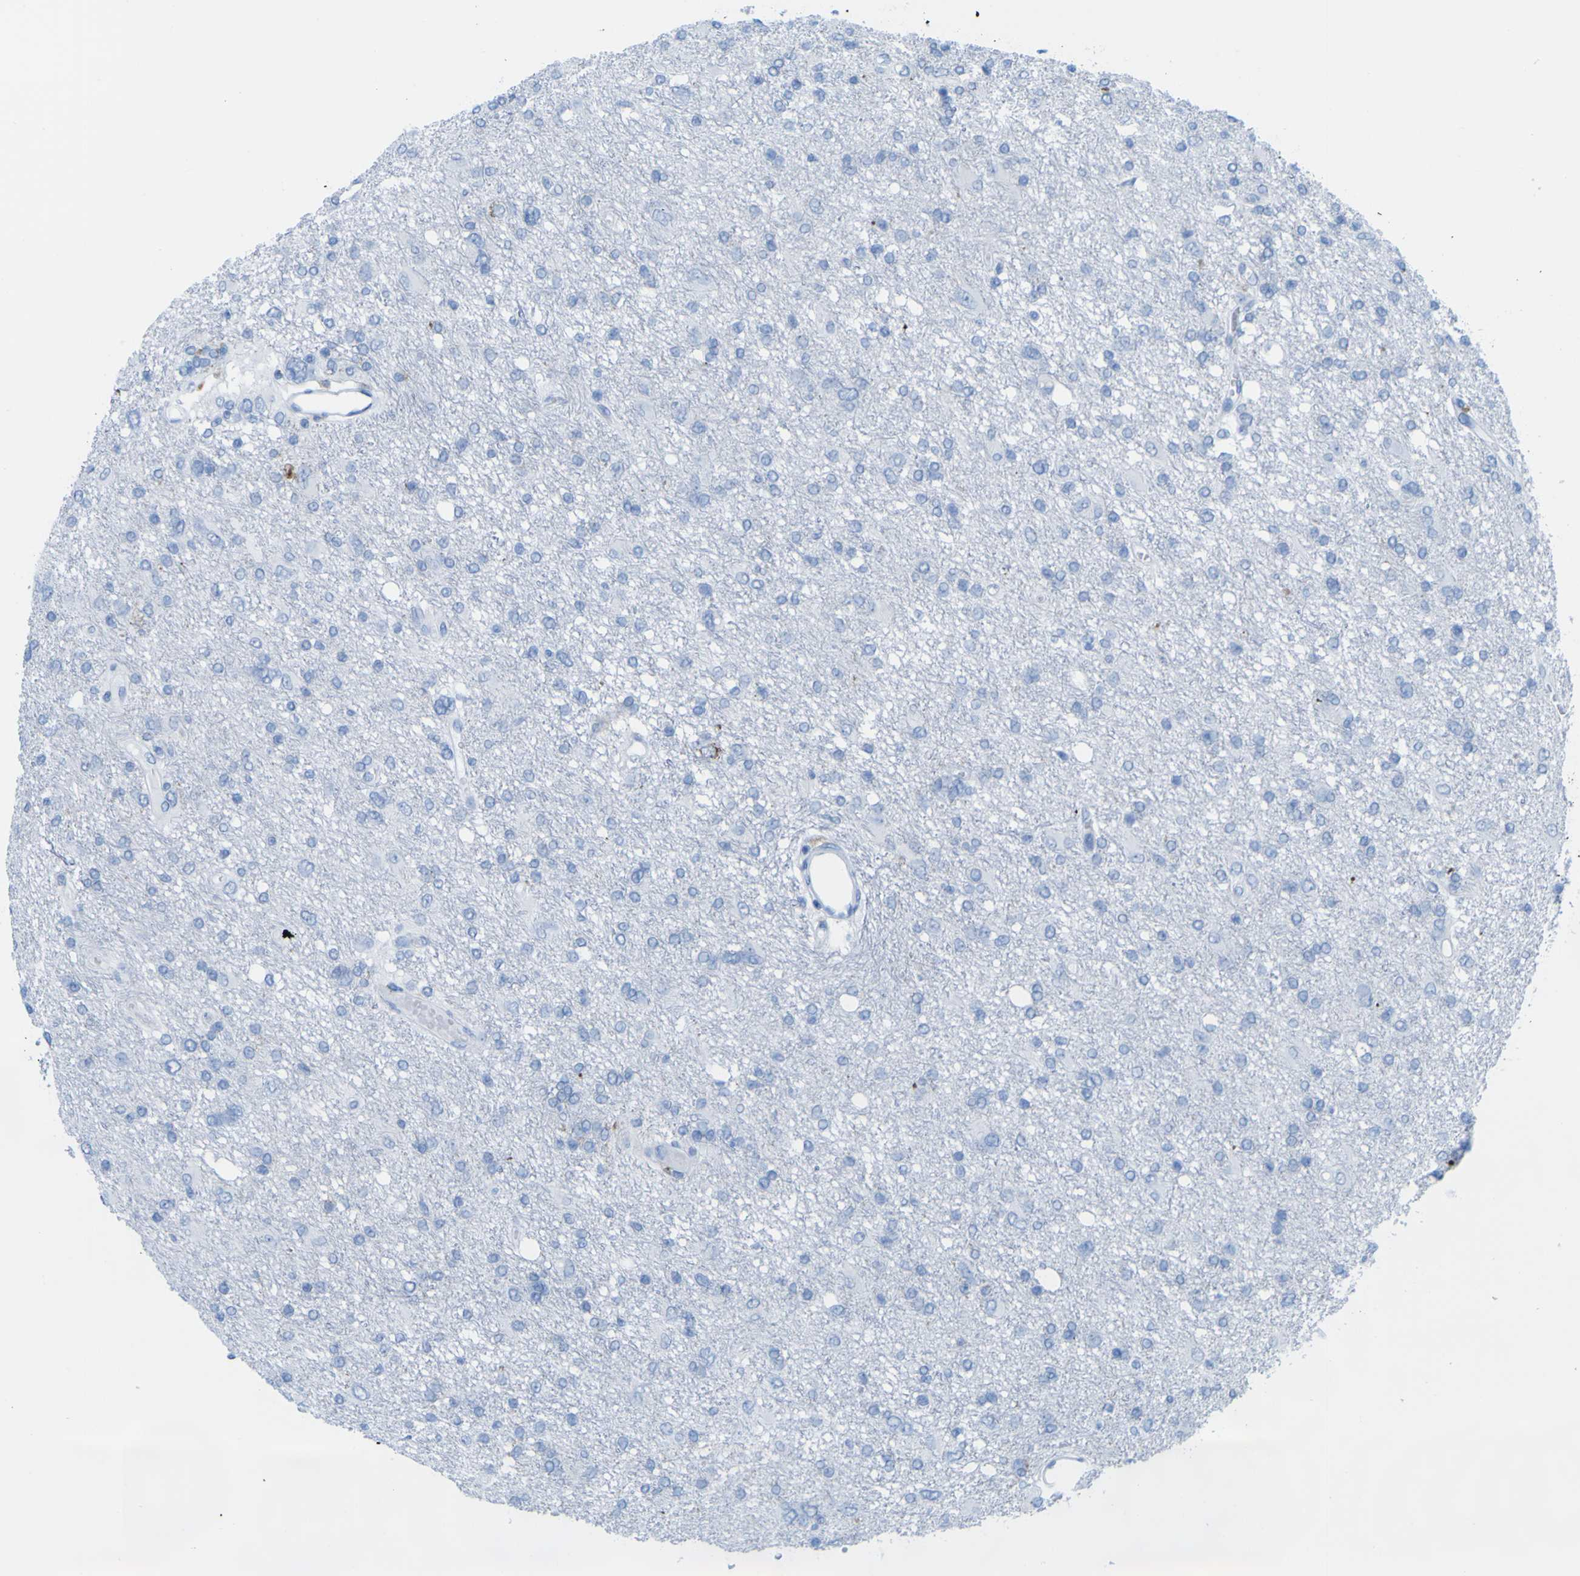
{"staining": {"intensity": "negative", "quantity": "none", "location": "none"}, "tissue": "glioma", "cell_type": "Tumor cells", "image_type": "cancer", "snomed": [{"axis": "morphology", "description": "Glioma, malignant, High grade"}, {"axis": "topography", "description": "Brain"}], "caption": "Immunohistochemical staining of malignant glioma (high-grade) exhibits no significant positivity in tumor cells.", "gene": "PLD3", "patient": {"sex": "female", "age": 59}}